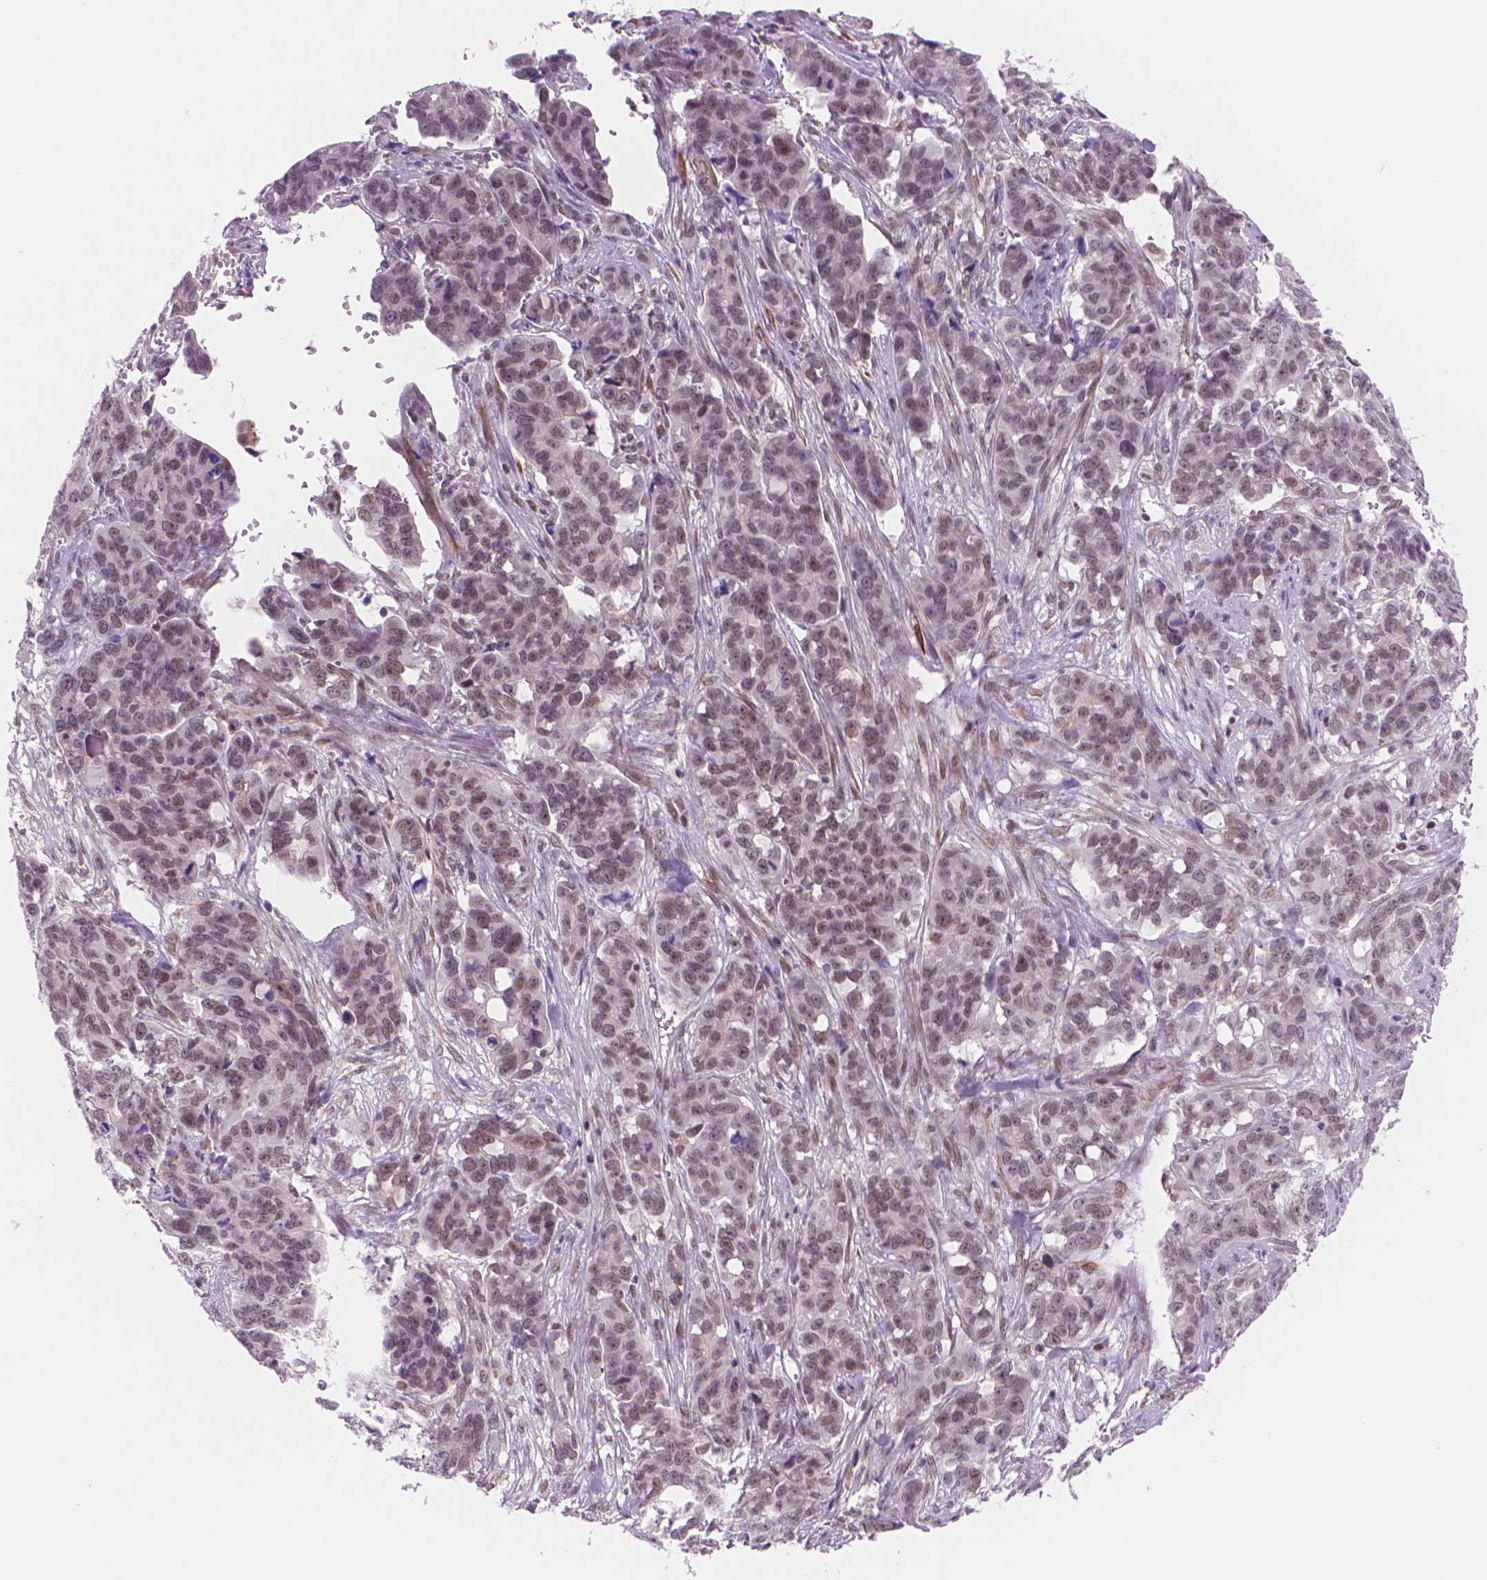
{"staining": {"intensity": "weak", "quantity": "<25%", "location": "nuclear"}, "tissue": "ovarian cancer", "cell_type": "Tumor cells", "image_type": "cancer", "snomed": [{"axis": "morphology", "description": "Carcinoma, endometroid"}, {"axis": "topography", "description": "Ovary"}], "caption": "Ovarian cancer (endometroid carcinoma) stained for a protein using immunohistochemistry shows no expression tumor cells.", "gene": "POLR3D", "patient": {"sex": "female", "age": 78}}